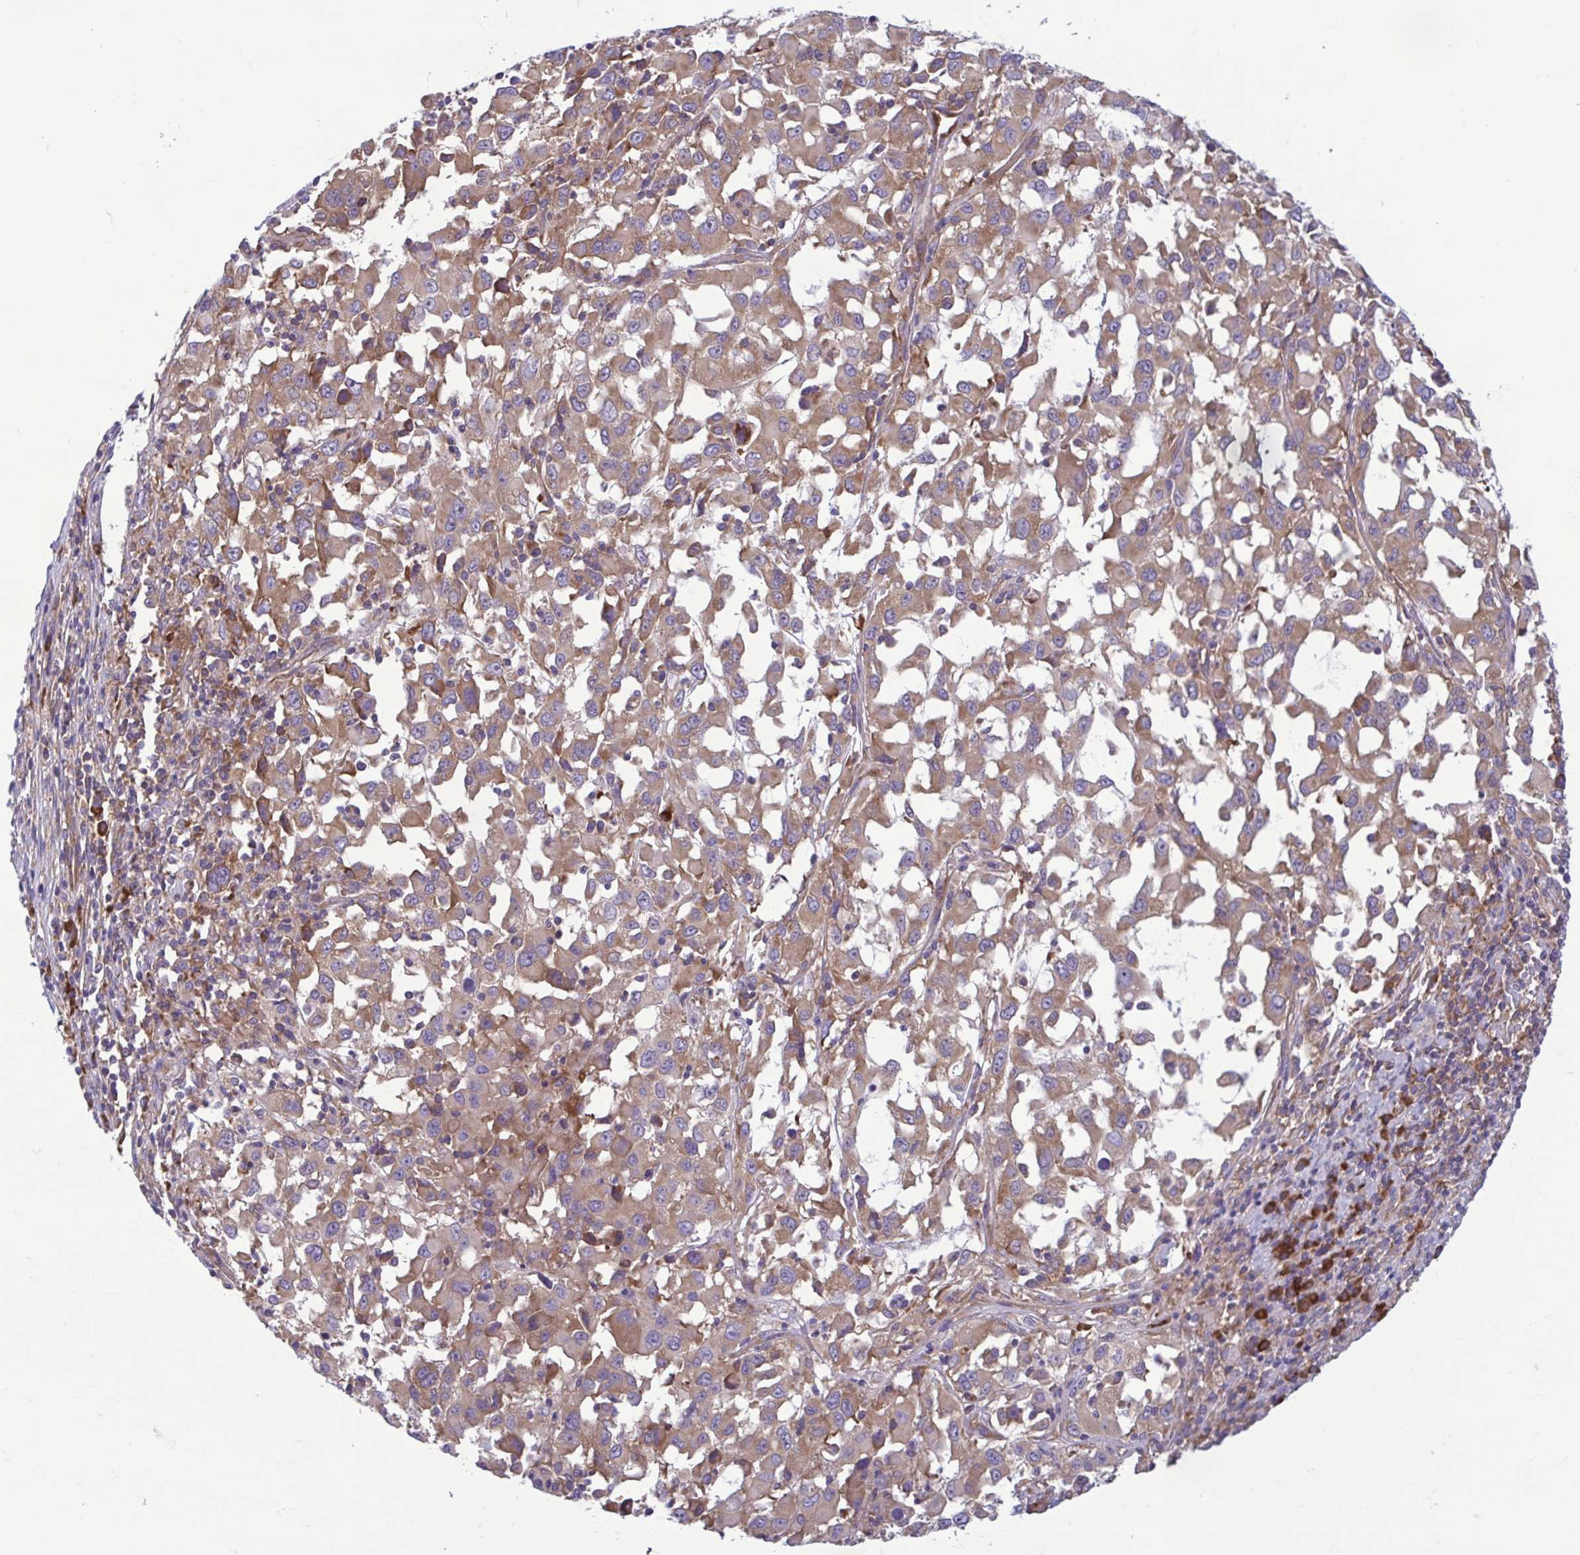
{"staining": {"intensity": "moderate", "quantity": ">75%", "location": "cytoplasmic/membranous"}, "tissue": "melanoma", "cell_type": "Tumor cells", "image_type": "cancer", "snomed": [{"axis": "morphology", "description": "Malignant melanoma, Metastatic site"}, {"axis": "topography", "description": "Soft tissue"}], "caption": "Moderate cytoplasmic/membranous expression for a protein is seen in approximately >75% of tumor cells of melanoma using IHC.", "gene": "RPS16", "patient": {"sex": "male", "age": 50}}